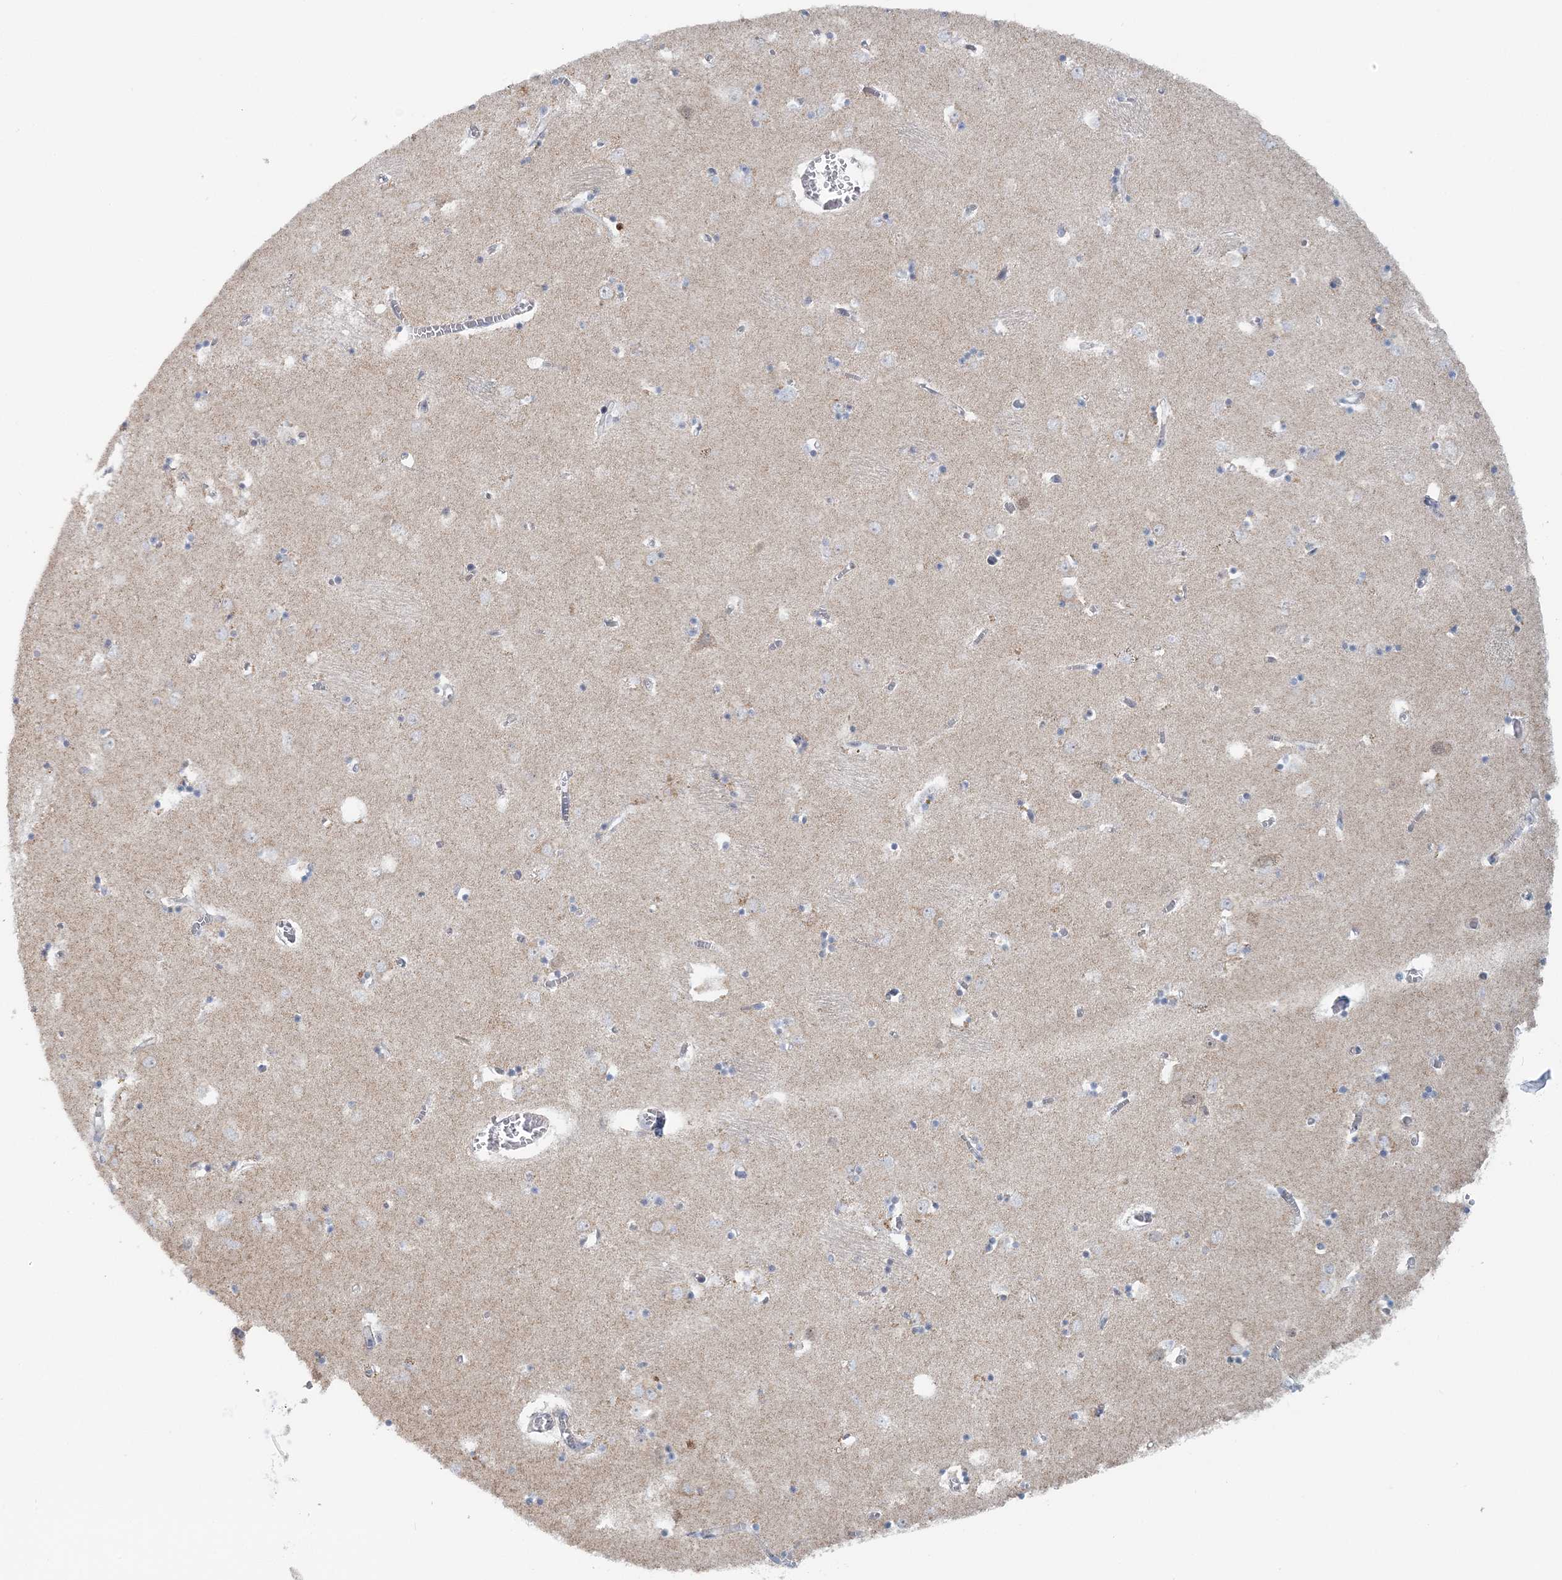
{"staining": {"intensity": "negative", "quantity": "none", "location": "none"}, "tissue": "caudate", "cell_type": "Glial cells", "image_type": "normal", "snomed": [{"axis": "morphology", "description": "Normal tissue, NOS"}, {"axis": "topography", "description": "Lateral ventricle wall"}], "caption": "The image reveals no significant staining in glial cells of caudate. Brightfield microscopy of immunohistochemistry stained with DAB (brown) and hematoxylin (blue), captured at high magnification.", "gene": "RNF150", "patient": {"sex": "male", "age": 70}}